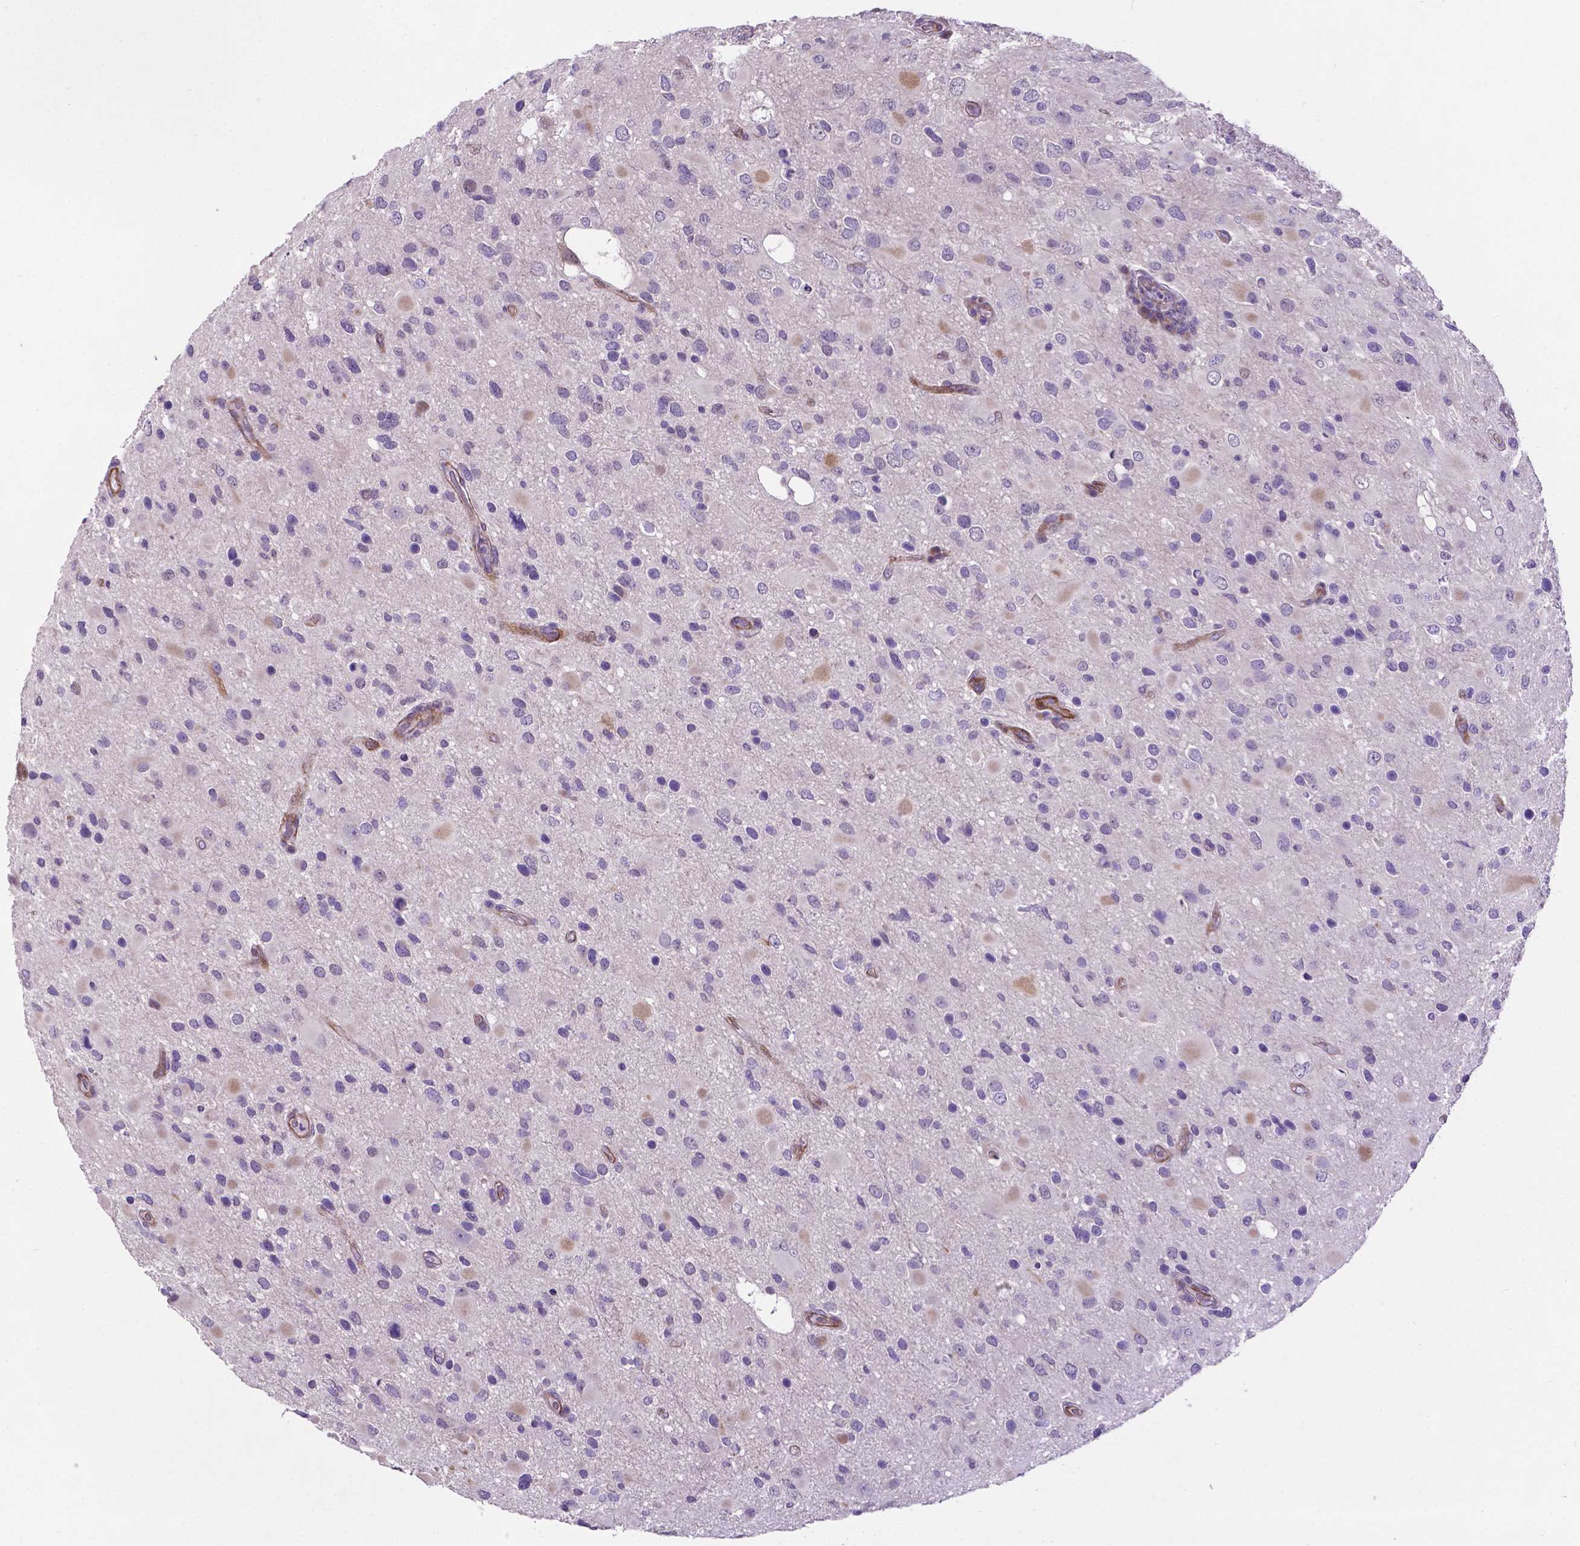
{"staining": {"intensity": "negative", "quantity": "none", "location": "none"}, "tissue": "glioma", "cell_type": "Tumor cells", "image_type": "cancer", "snomed": [{"axis": "morphology", "description": "Glioma, malignant, Low grade"}, {"axis": "topography", "description": "Brain"}], "caption": "High magnification brightfield microscopy of glioma stained with DAB (3,3'-diaminobenzidine) (brown) and counterstained with hematoxylin (blue): tumor cells show no significant expression.", "gene": "PFKFB4", "patient": {"sex": "female", "age": 32}}